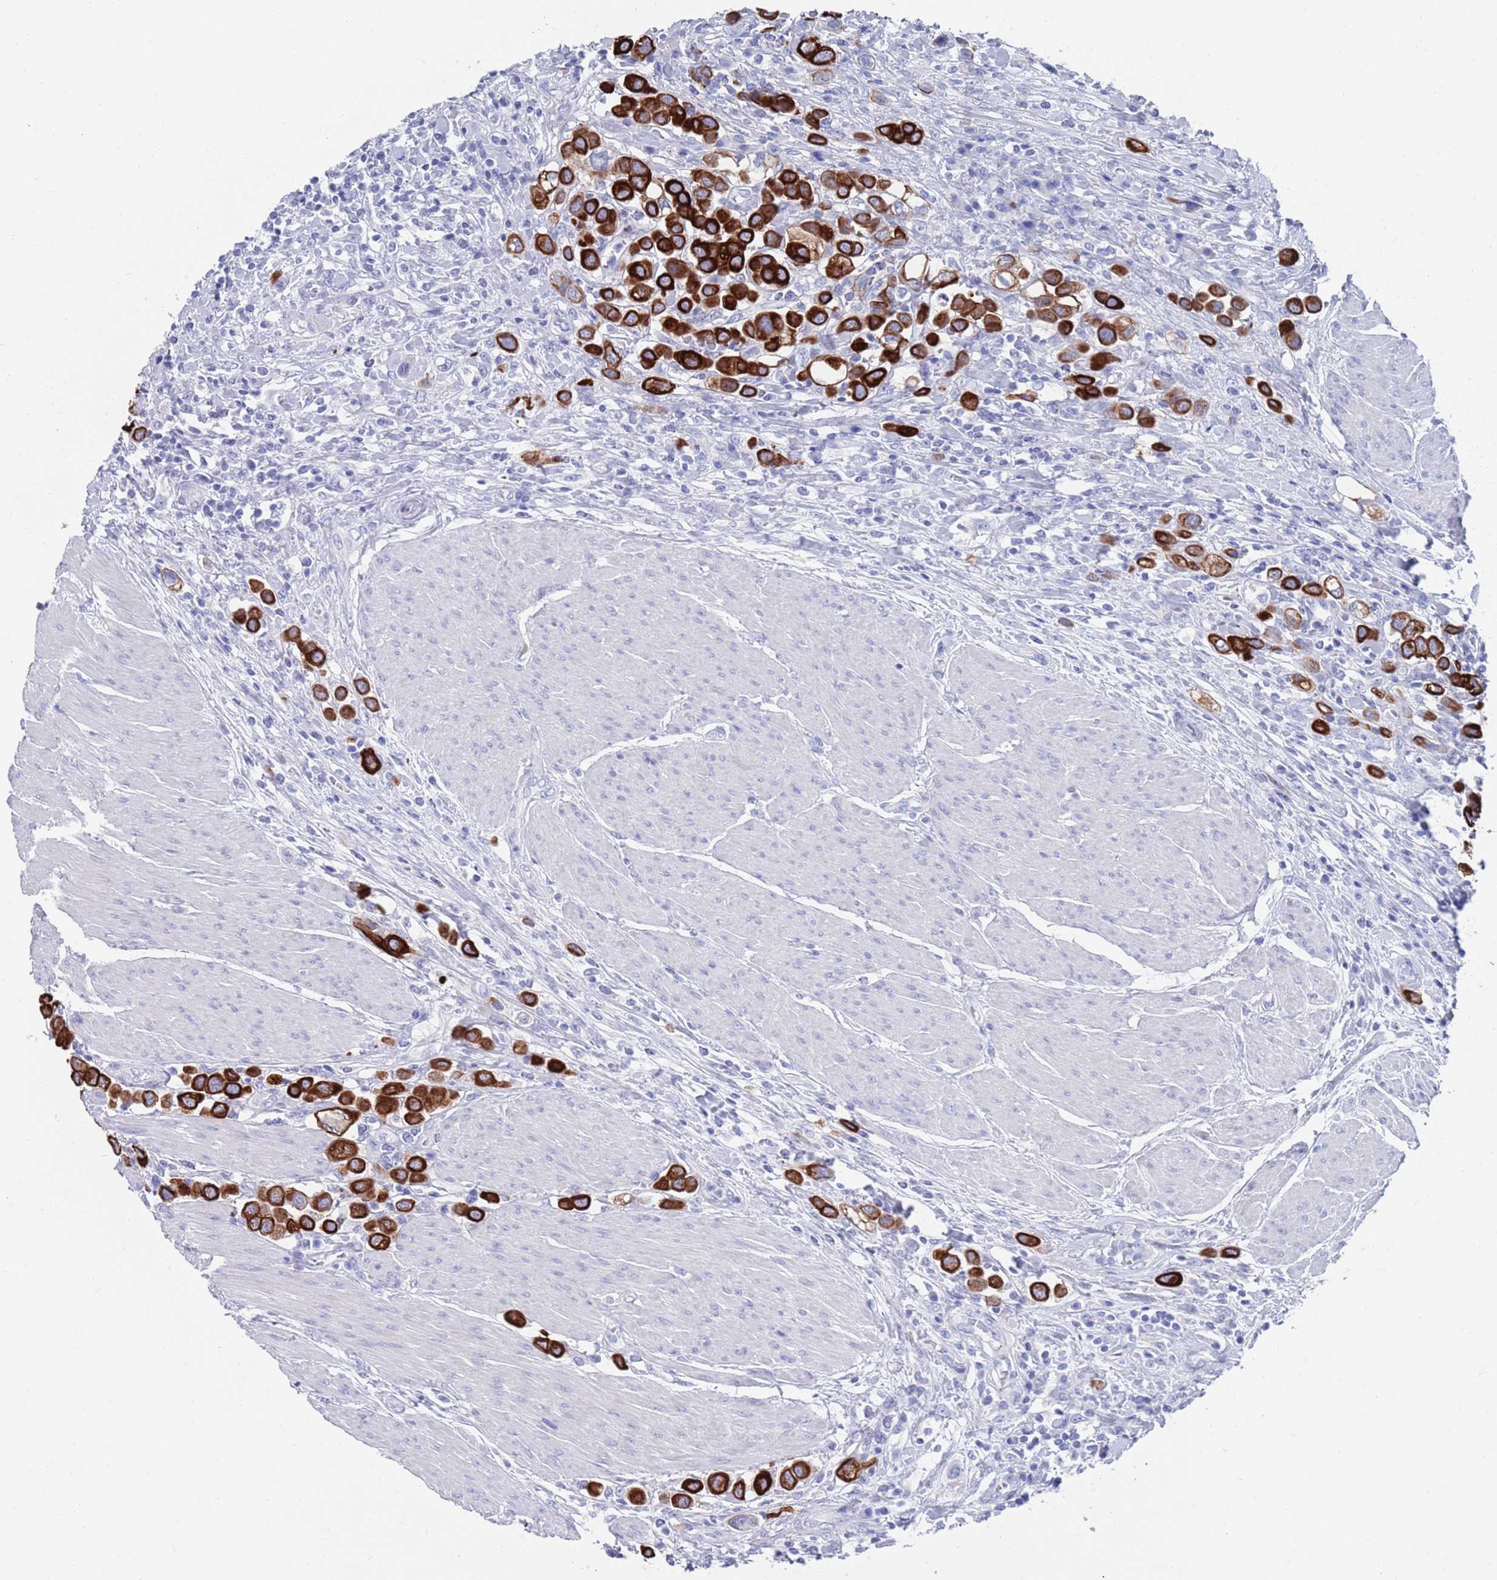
{"staining": {"intensity": "strong", "quantity": ">75%", "location": "cytoplasmic/membranous"}, "tissue": "urothelial cancer", "cell_type": "Tumor cells", "image_type": "cancer", "snomed": [{"axis": "morphology", "description": "Urothelial carcinoma, High grade"}, {"axis": "topography", "description": "Urinary bladder"}], "caption": "Protein expression analysis of high-grade urothelial carcinoma reveals strong cytoplasmic/membranous expression in about >75% of tumor cells.", "gene": "MTMR2", "patient": {"sex": "male", "age": 50}}